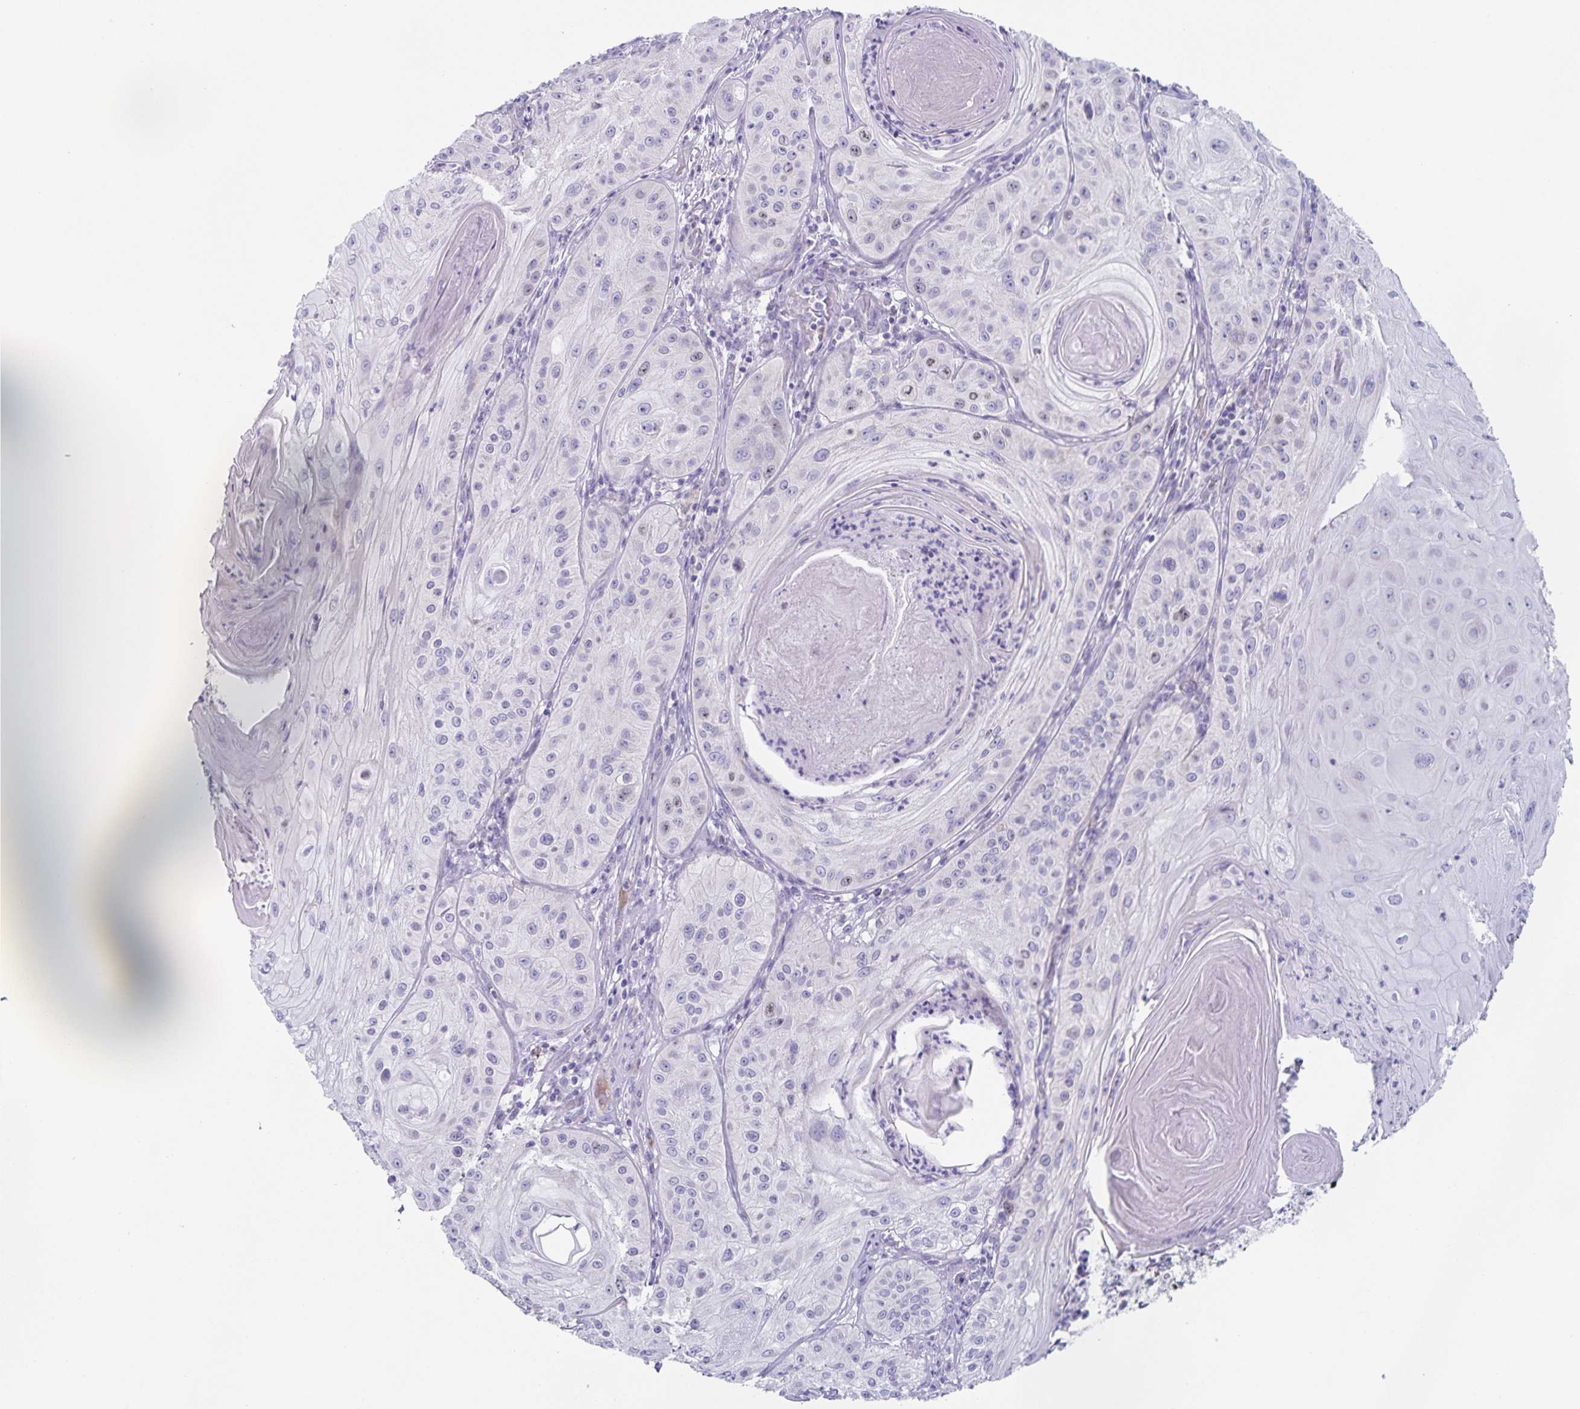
{"staining": {"intensity": "negative", "quantity": "none", "location": "none"}, "tissue": "skin cancer", "cell_type": "Tumor cells", "image_type": "cancer", "snomed": [{"axis": "morphology", "description": "Squamous cell carcinoma, NOS"}, {"axis": "topography", "description": "Skin"}], "caption": "High magnification brightfield microscopy of skin cancer (squamous cell carcinoma) stained with DAB (3,3'-diaminobenzidine) (brown) and counterstained with hematoxylin (blue): tumor cells show no significant expression.", "gene": "CENPH", "patient": {"sex": "male", "age": 85}}